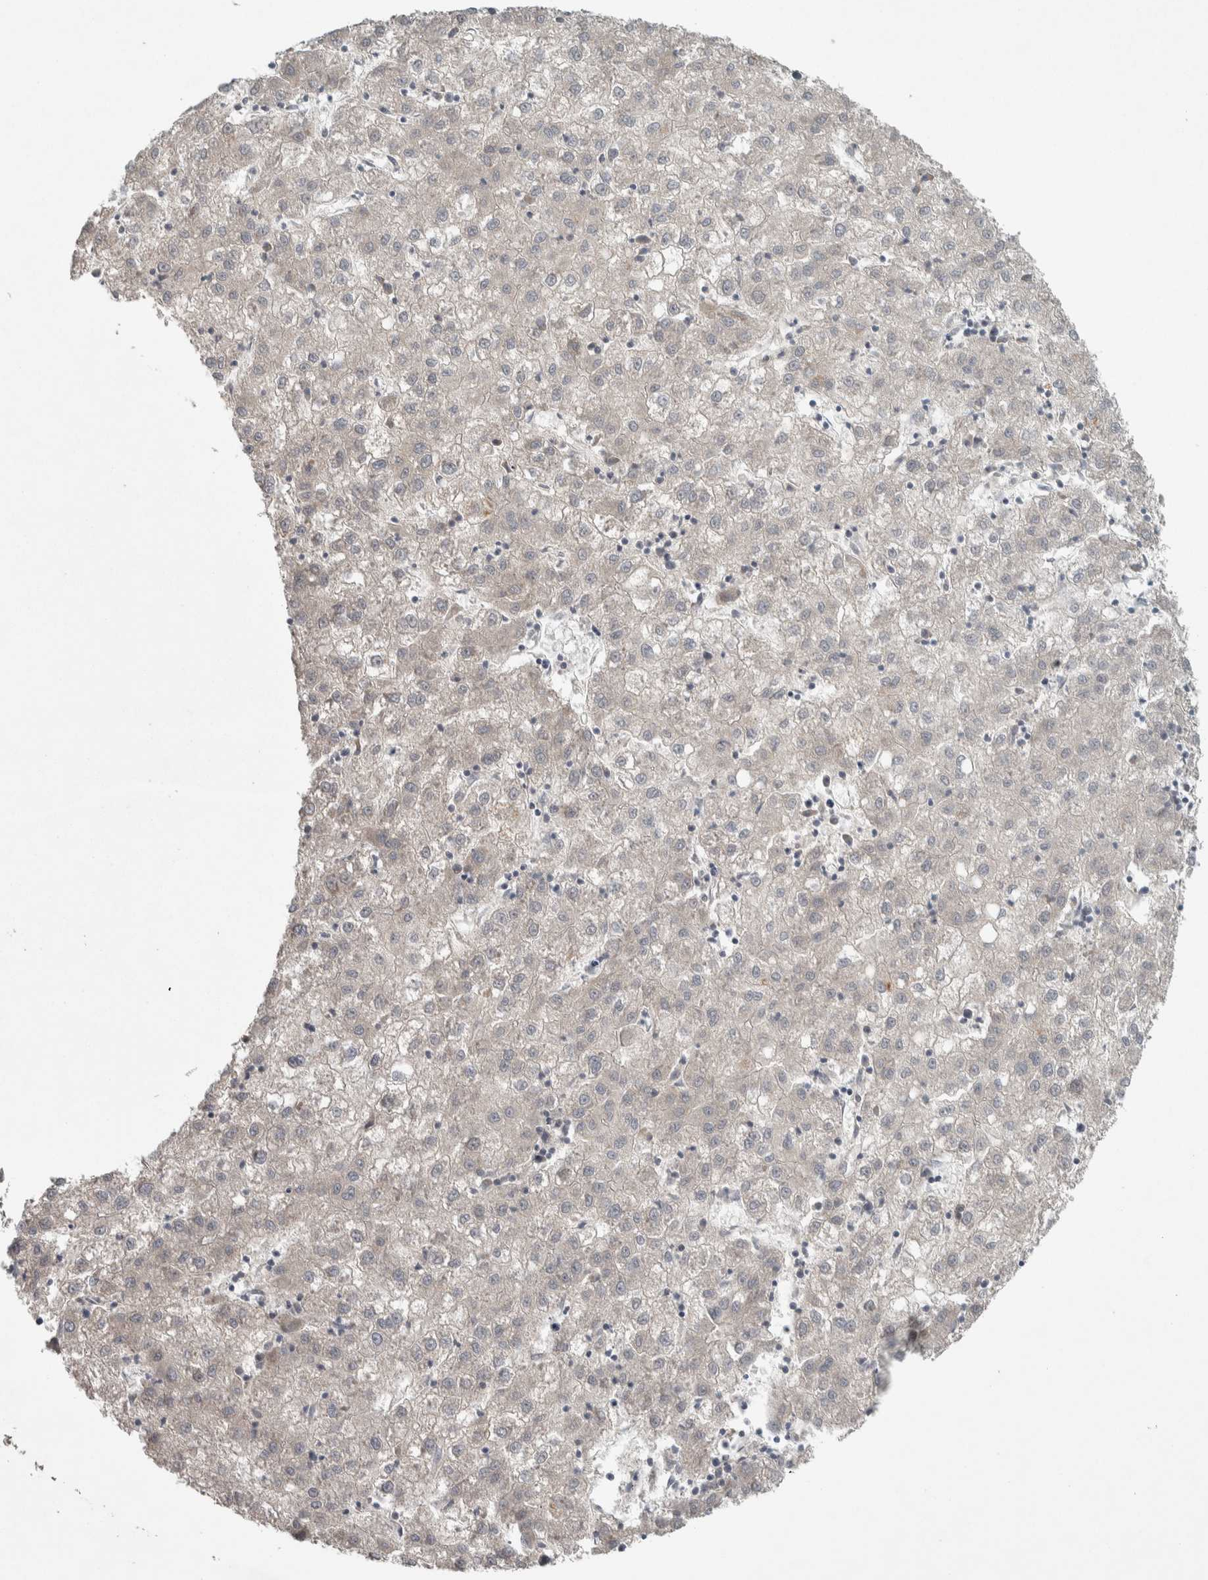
{"staining": {"intensity": "negative", "quantity": "none", "location": "none"}, "tissue": "liver cancer", "cell_type": "Tumor cells", "image_type": "cancer", "snomed": [{"axis": "morphology", "description": "Carcinoma, Hepatocellular, NOS"}, {"axis": "topography", "description": "Liver"}], "caption": "There is no significant expression in tumor cells of hepatocellular carcinoma (liver).", "gene": "SRP68", "patient": {"sex": "male", "age": 72}}